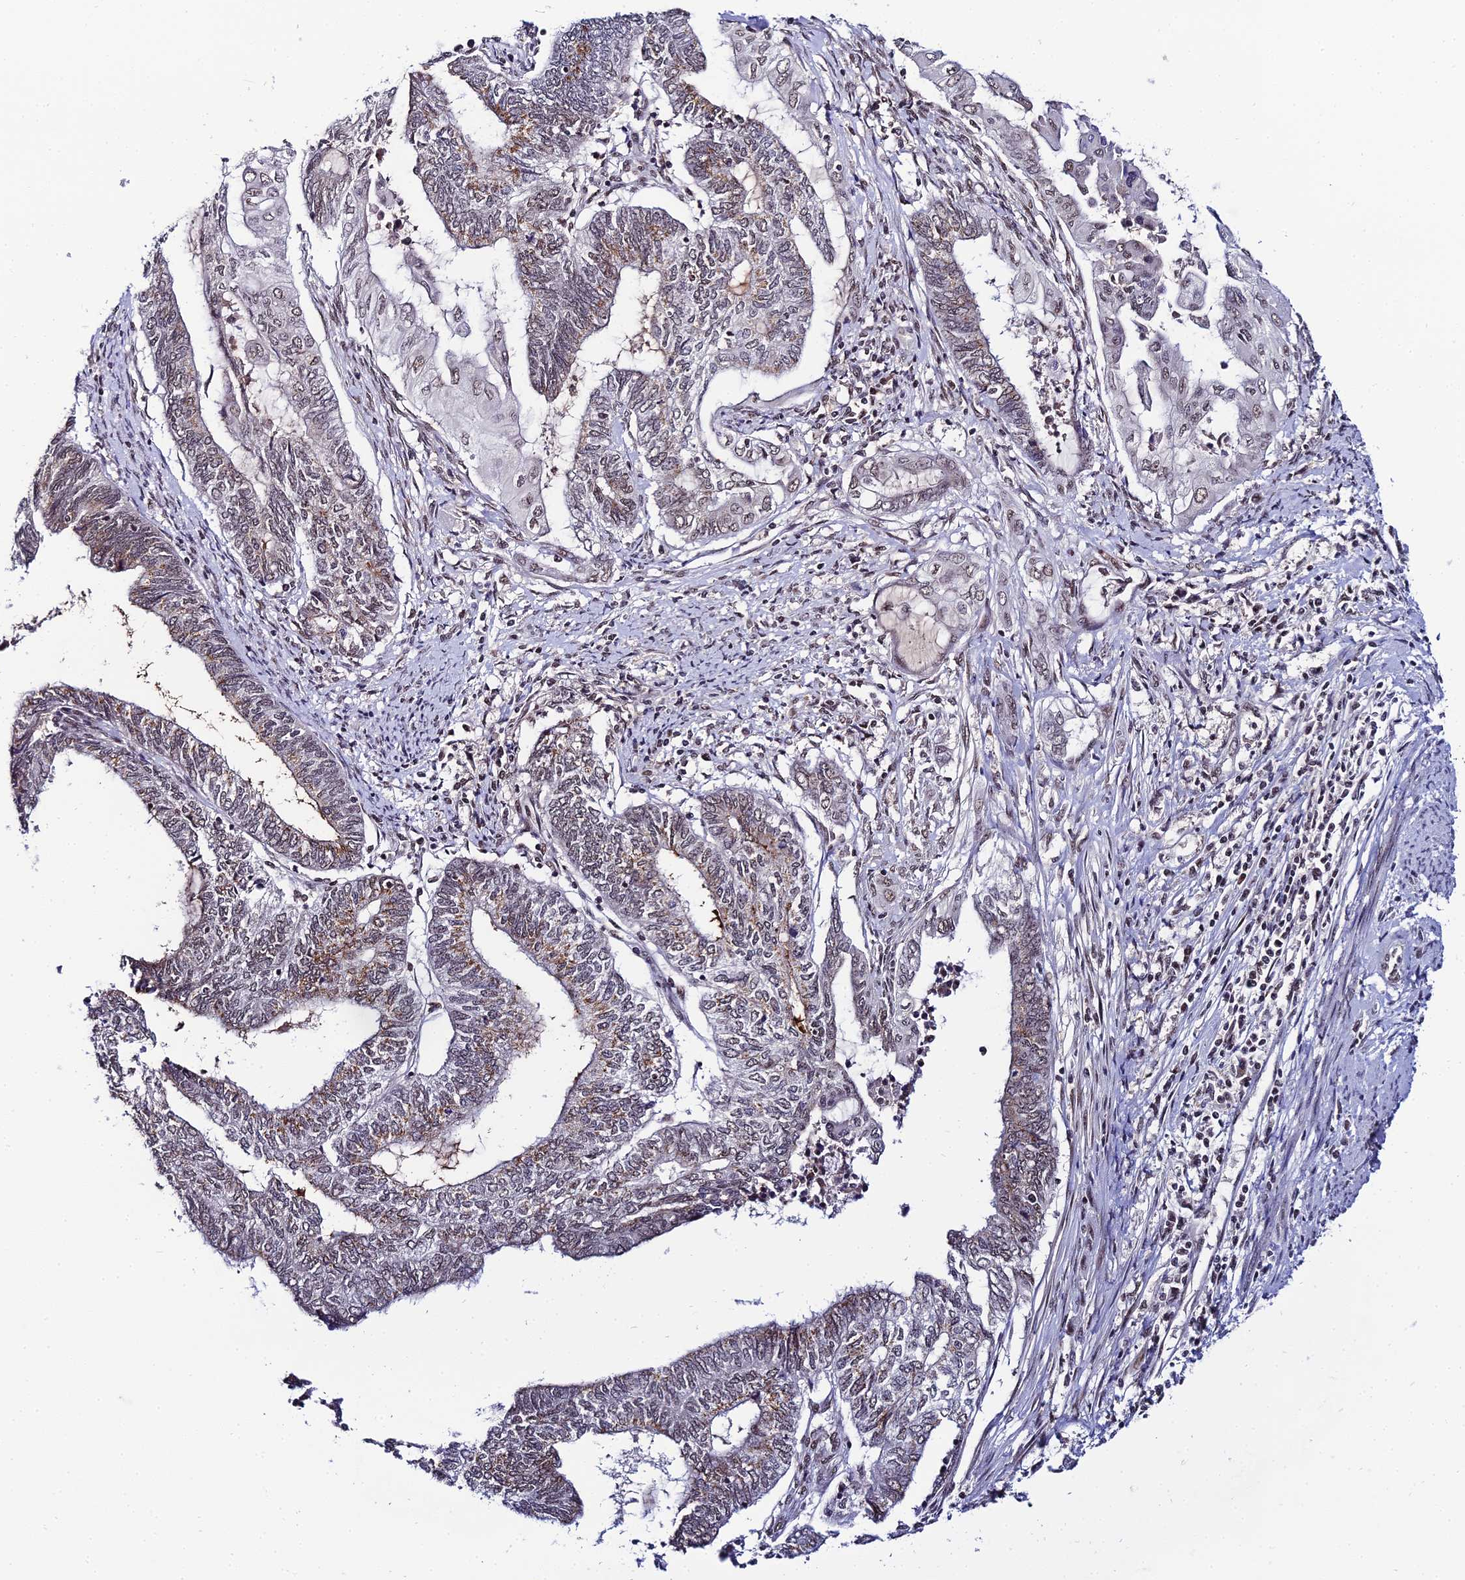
{"staining": {"intensity": "moderate", "quantity": "25%-75%", "location": "cytoplasmic/membranous,nuclear"}, "tissue": "endometrial cancer", "cell_type": "Tumor cells", "image_type": "cancer", "snomed": [{"axis": "morphology", "description": "Adenocarcinoma, NOS"}, {"axis": "topography", "description": "Uterus"}, {"axis": "topography", "description": "Endometrium"}], "caption": "Immunohistochemical staining of adenocarcinoma (endometrial) exhibits medium levels of moderate cytoplasmic/membranous and nuclear expression in about 25%-75% of tumor cells.", "gene": "EXOSC3", "patient": {"sex": "female", "age": 70}}